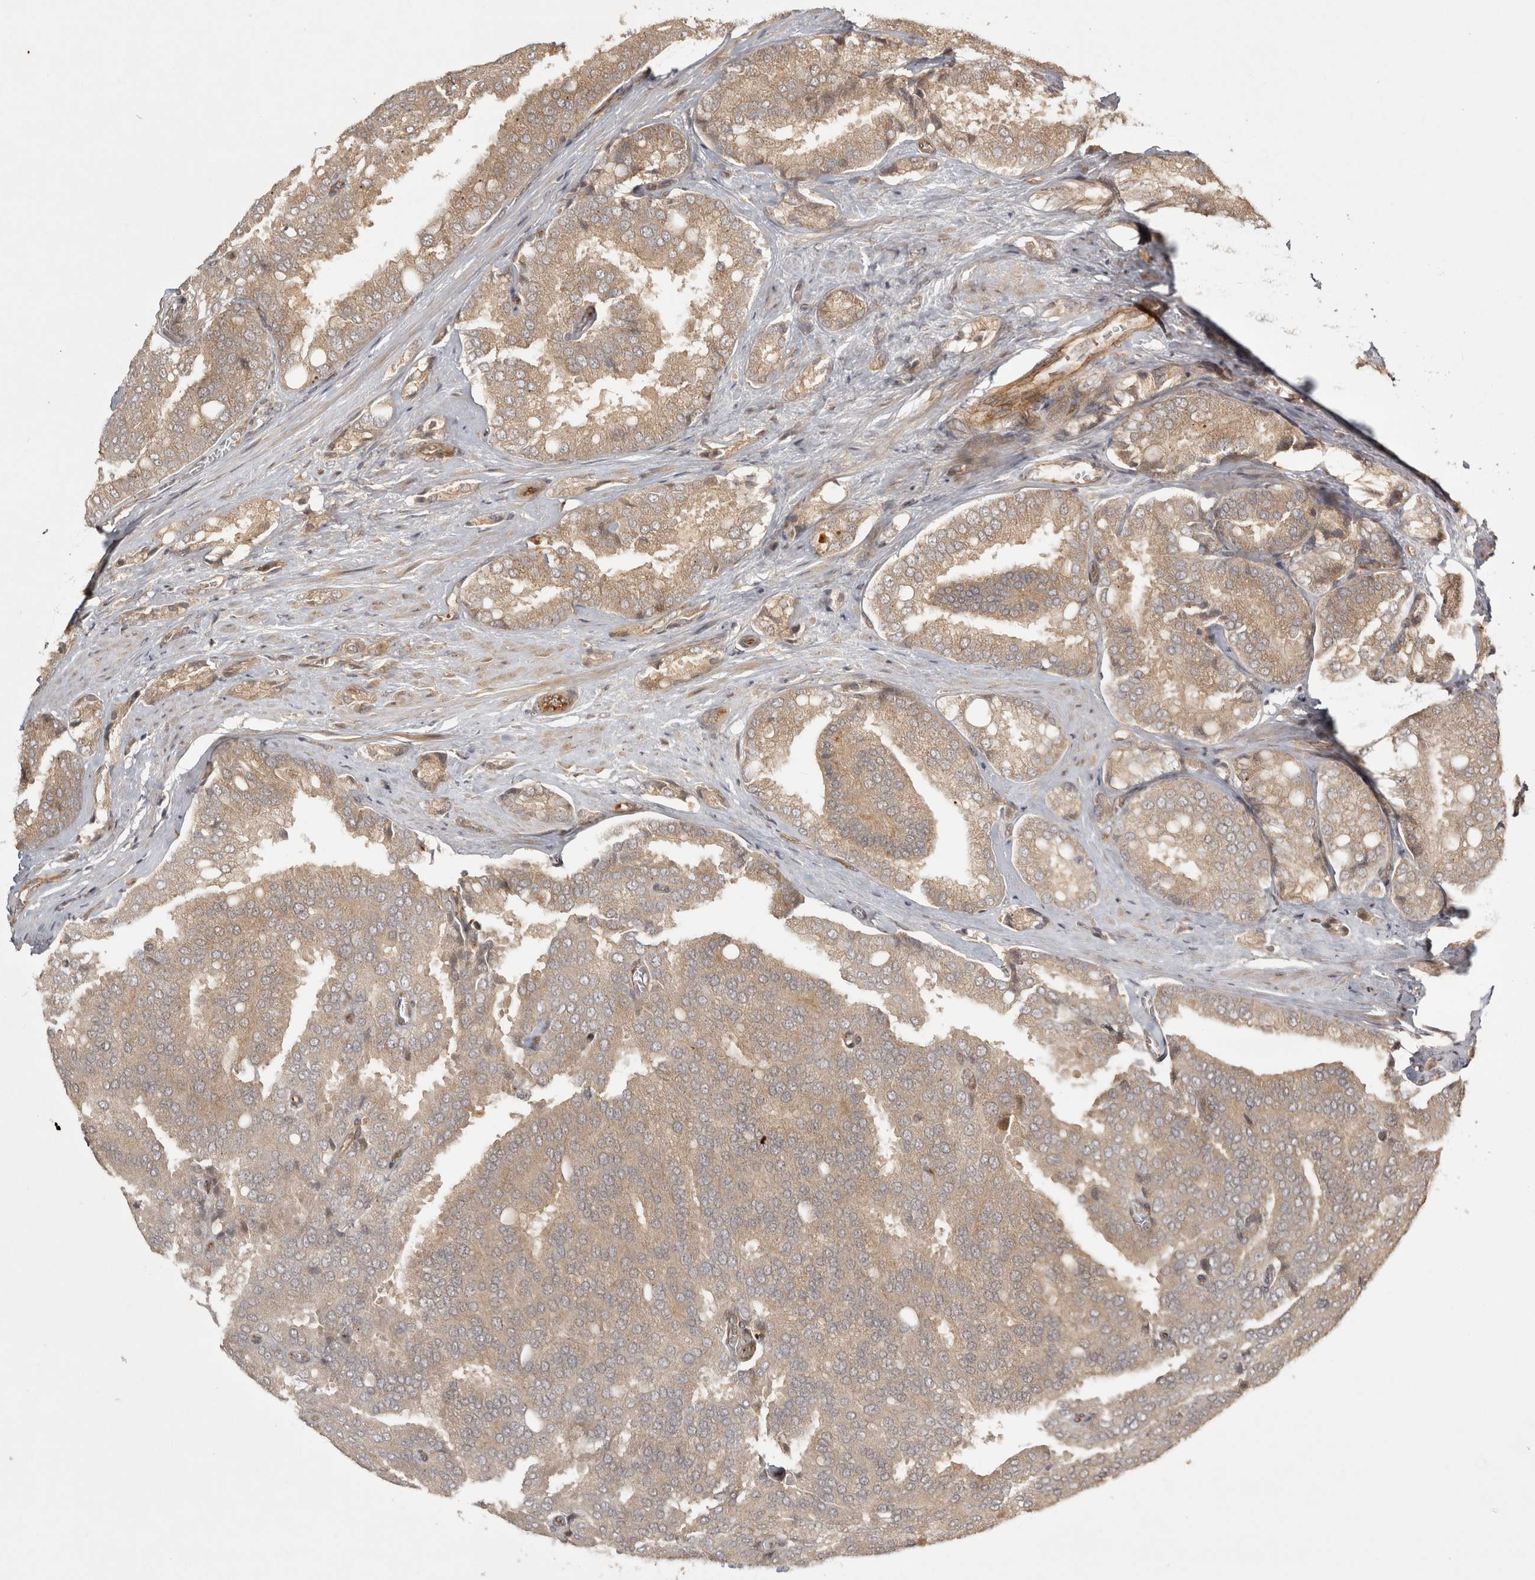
{"staining": {"intensity": "weak", "quantity": "25%-75%", "location": "cytoplasmic/membranous"}, "tissue": "prostate cancer", "cell_type": "Tumor cells", "image_type": "cancer", "snomed": [{"axis": "morphology", "description": "Adenocarcinoma, High grade"}, {"axis": "topography", "description": "Prostate"}], "caption": "A micrograph showing weak cytoplasmic/membranous staining in approximately 25%-75% of tumor cells in prostate cancer (high-grade adenocarcinoma), as visualized by brown immunohistochemical staining.", "gene": "CAMSAP2", "patient": {"sex": "male", "age": 50}}